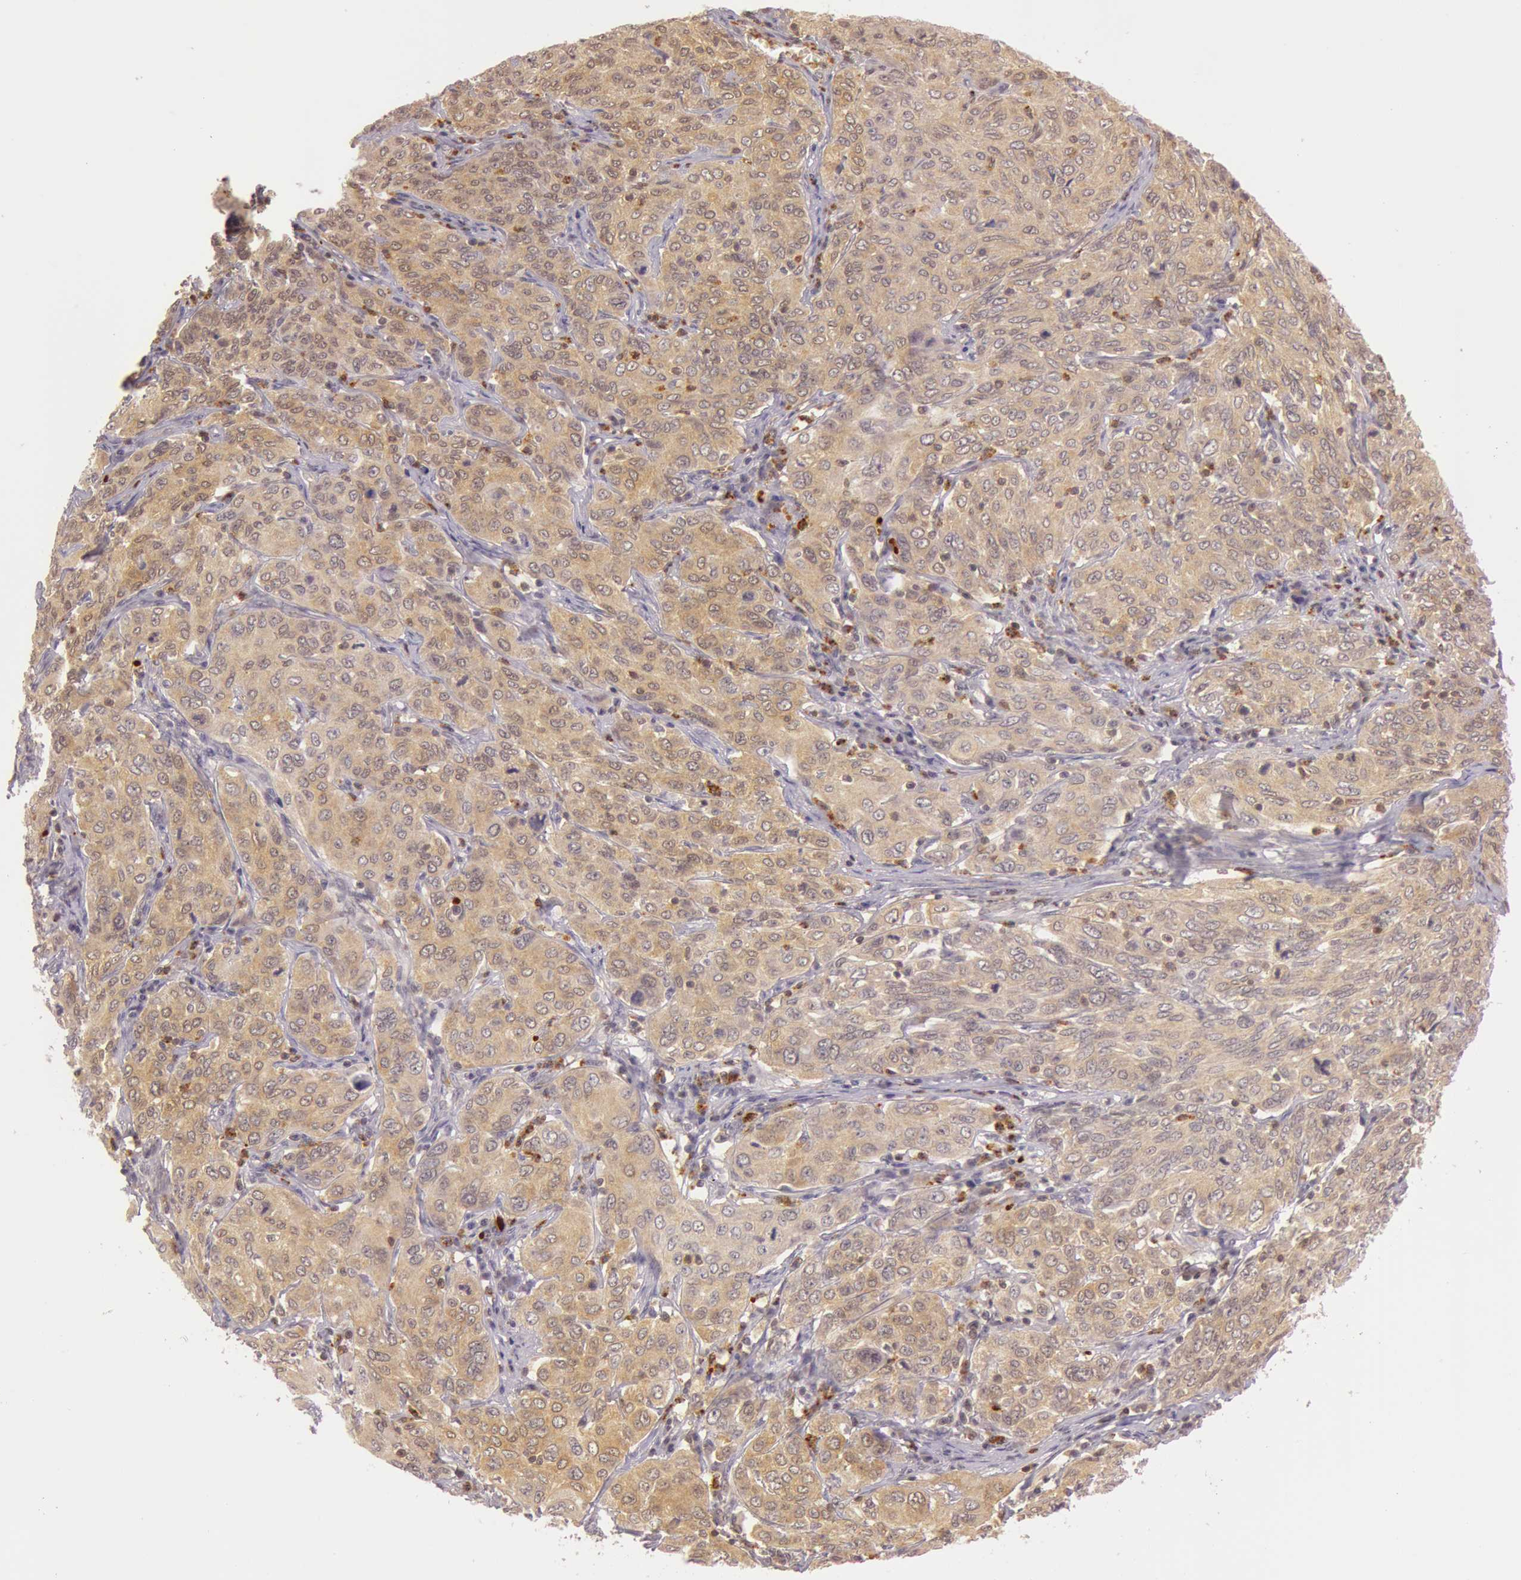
{"staining": {"intensity": "moderate", "quantity": ">75%", "location": "cytoplasmic/membranous"}, "tissue": "cervical cancer", "cell_type": "Tumor cells", "image_type": "cancer", "snomed": [{"axis": "morphology", "description": "Squamous cell carcinoma, NOS"}, {"axis": "topography", "description": "Cervix"}], "caption": "Immunohistochemical staining of human squamous cell carcinoma (cervical) displays moderate cytoplasmic/membranous protein staining in approximately >75% of tumor cells.", "gene": "ATG2B", "patient": {"sex": "female", "age": 38}}